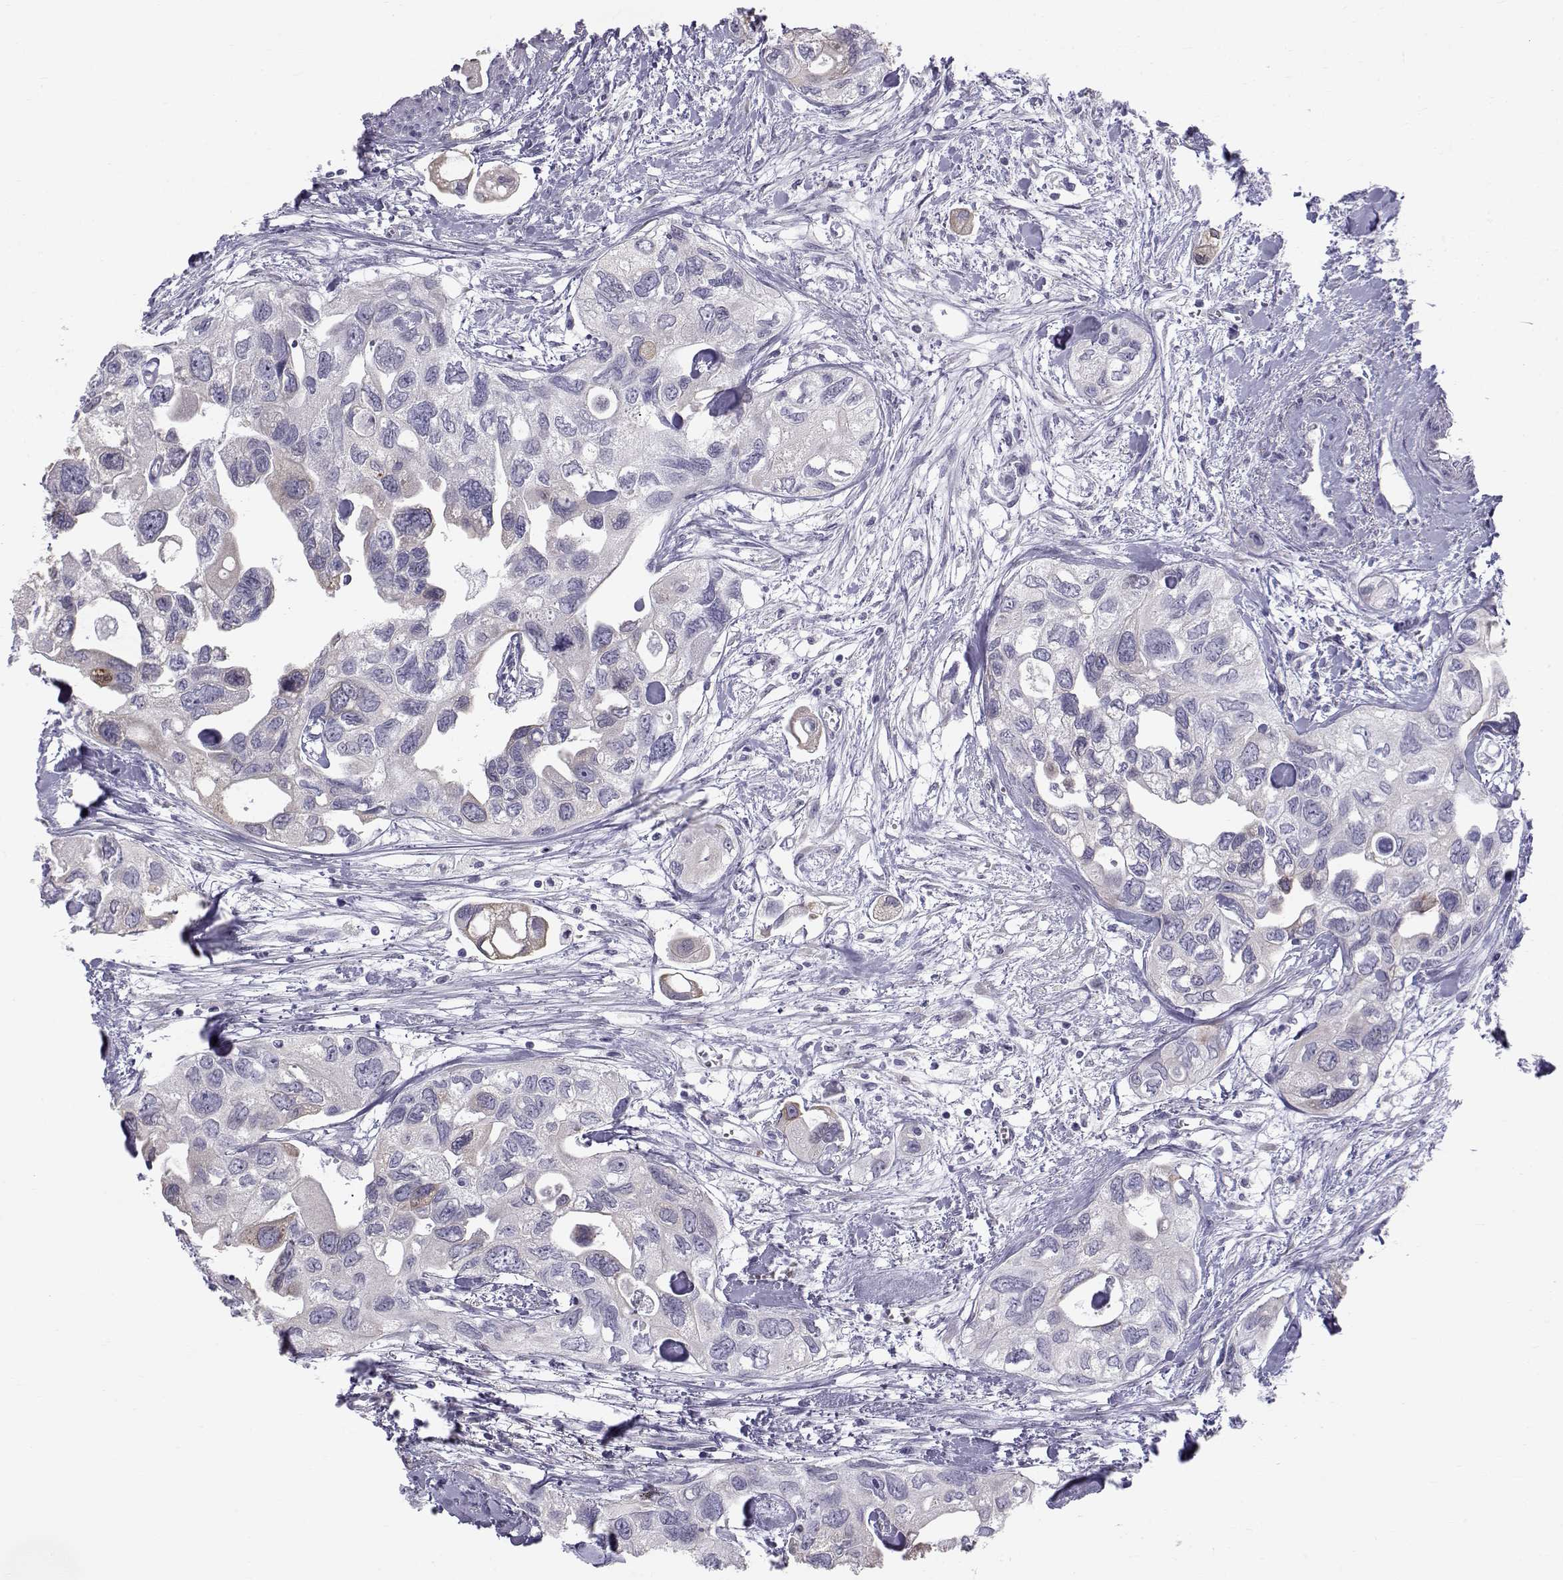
{"staining": {"intensity": "negative", "quantity": "none", "location": "none"}, "tissue": "urothelial cancer", "cell_type": "Tumor cells", "image_type": "cancer", "snomed": [{"axis": "morphology", "description": "Urothelial carcinoma, High grade"}, {"axis": "topography", "description": "Urinary bladder"}], "caption": "There is no significant staining in tumor cells of high-grade urothelial carcinoma.", "gene": "RNASE12", "patient": {"sex": "male", "age": 59}}